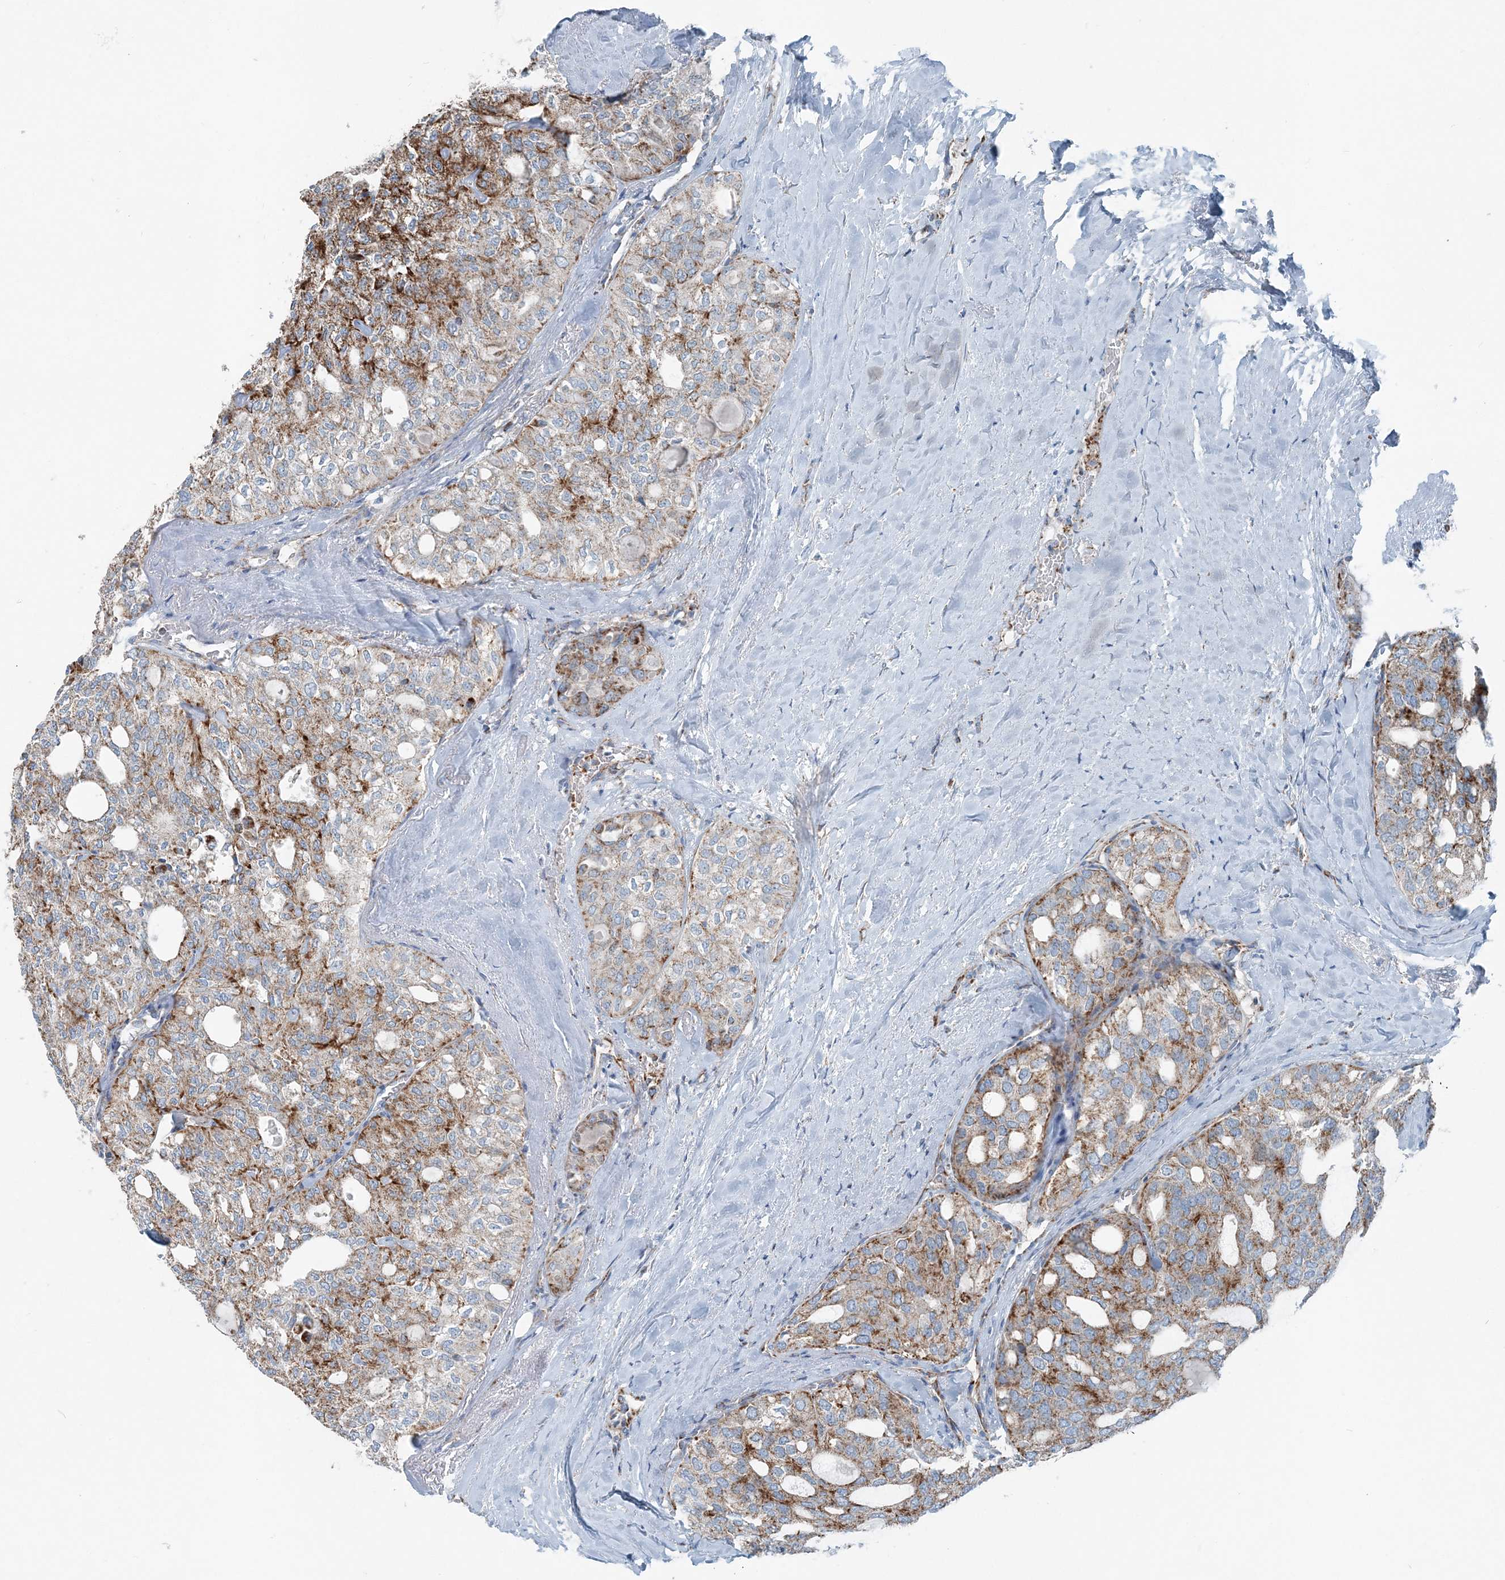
{"staining": {"intensity": "strong", "quantity": "<25%", "location": "cytoplasmic/membranous"}, "tissue": "thyroid cancer", "cell_type": "Tumor cells", "image_type": "cancer", "snomed": [{"axis": "morphology", "description": "Follicular adenoma carcinoma, NOS"}, {"axis": "topography", "description": "Thyroid gland"}], "caption": "This micrograph demonstrates immunohistochemistry staining of human thyroid cancer, with medium strong cytoplasmic/membranous expression in approximately <25% of tumor cells.", "gene": "INTU", "patient": {"sex": "male", "age": 75}}